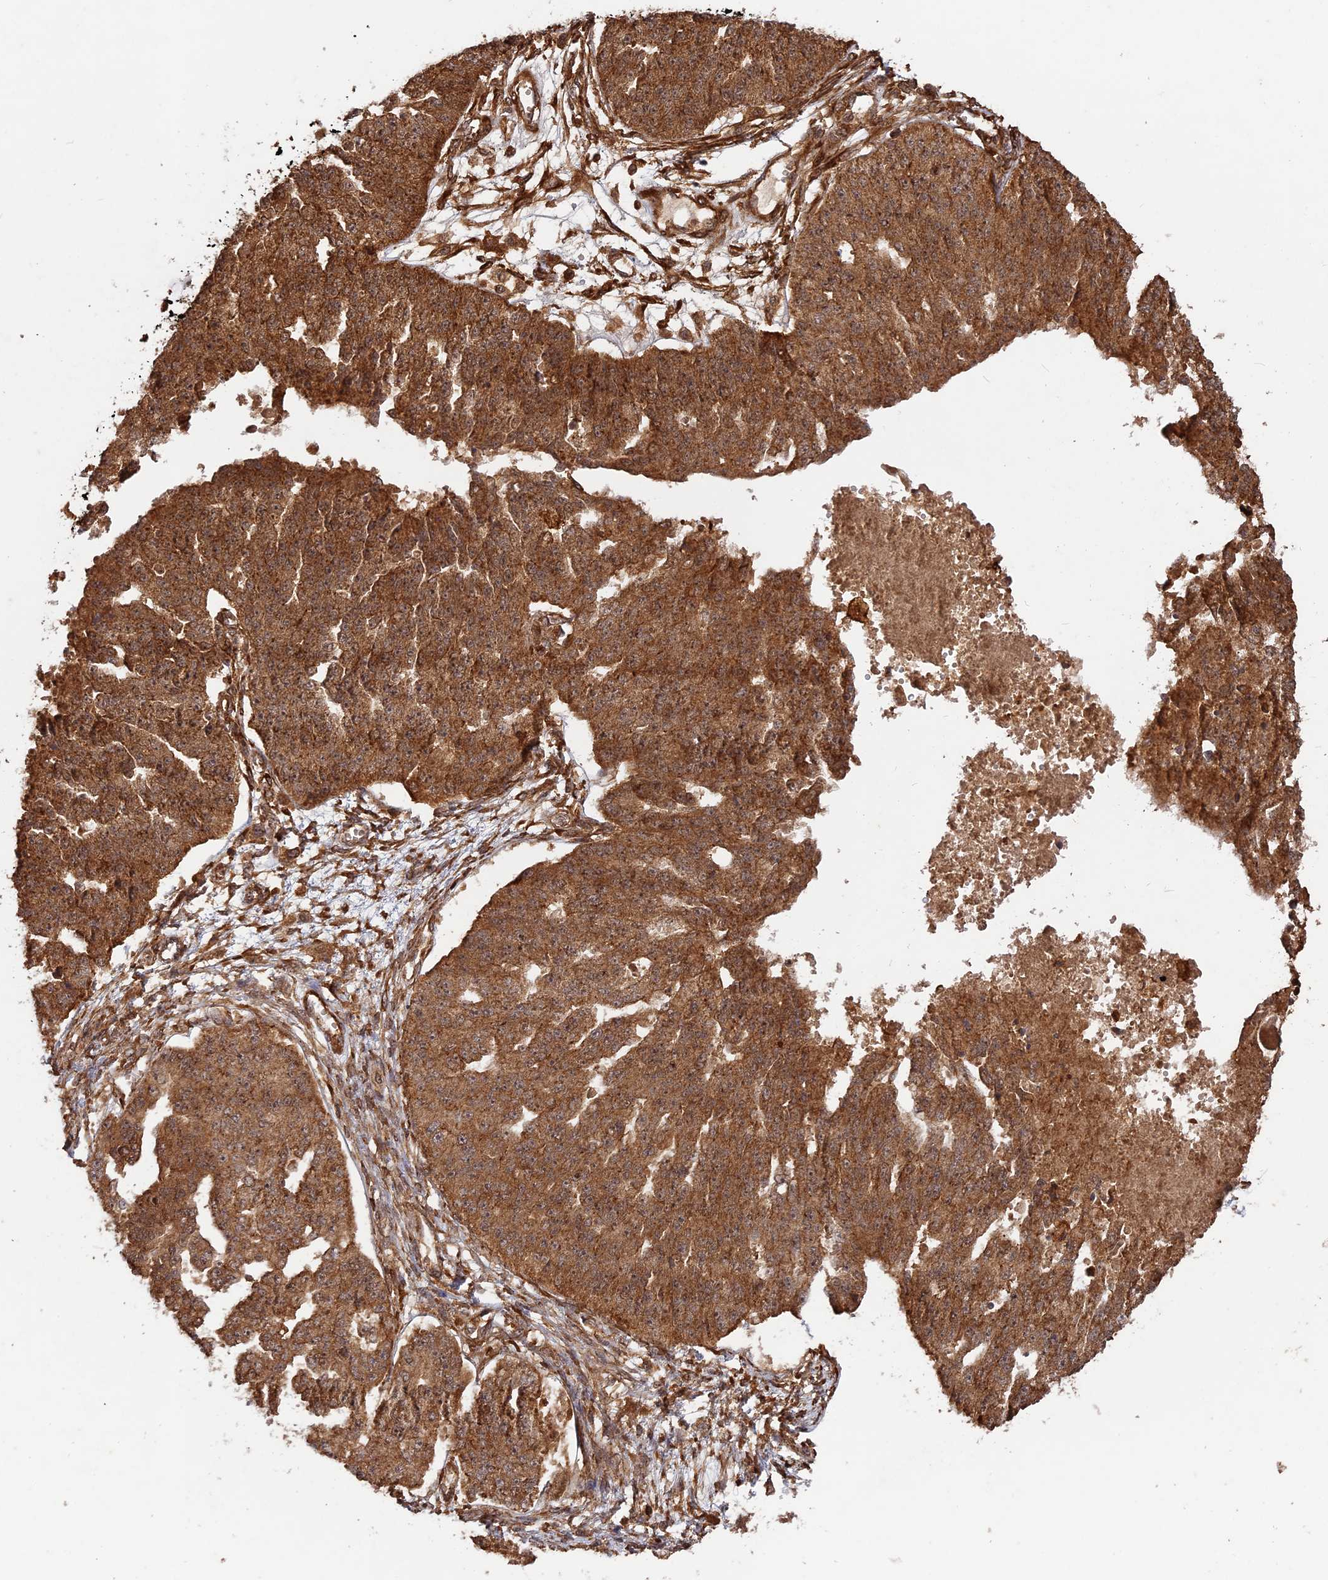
{"staining": {"intensity": "moderate", "quantity": ">75%", "location": "cytoplasmic/membranous"}, "tissue": "ovarian cancer", "cell_type": "Tumor cells", "image_type": "cancer", "snomed": [{"axis": "morphology", "description": "Cystadenocarcinoma, serous, NOS"}, {"axis": "topography", "description": "Ovary"}], "caption": "Ovarian cancer (serous cystadenocarcinoma) tissue exhibits moderate cytoplasmic/membranous staining in approximately >75% of tumor cells, visualized by immunohistochemistry.", "gene": "CCDC174", "patient": {"sex": "female", "age": 58}}